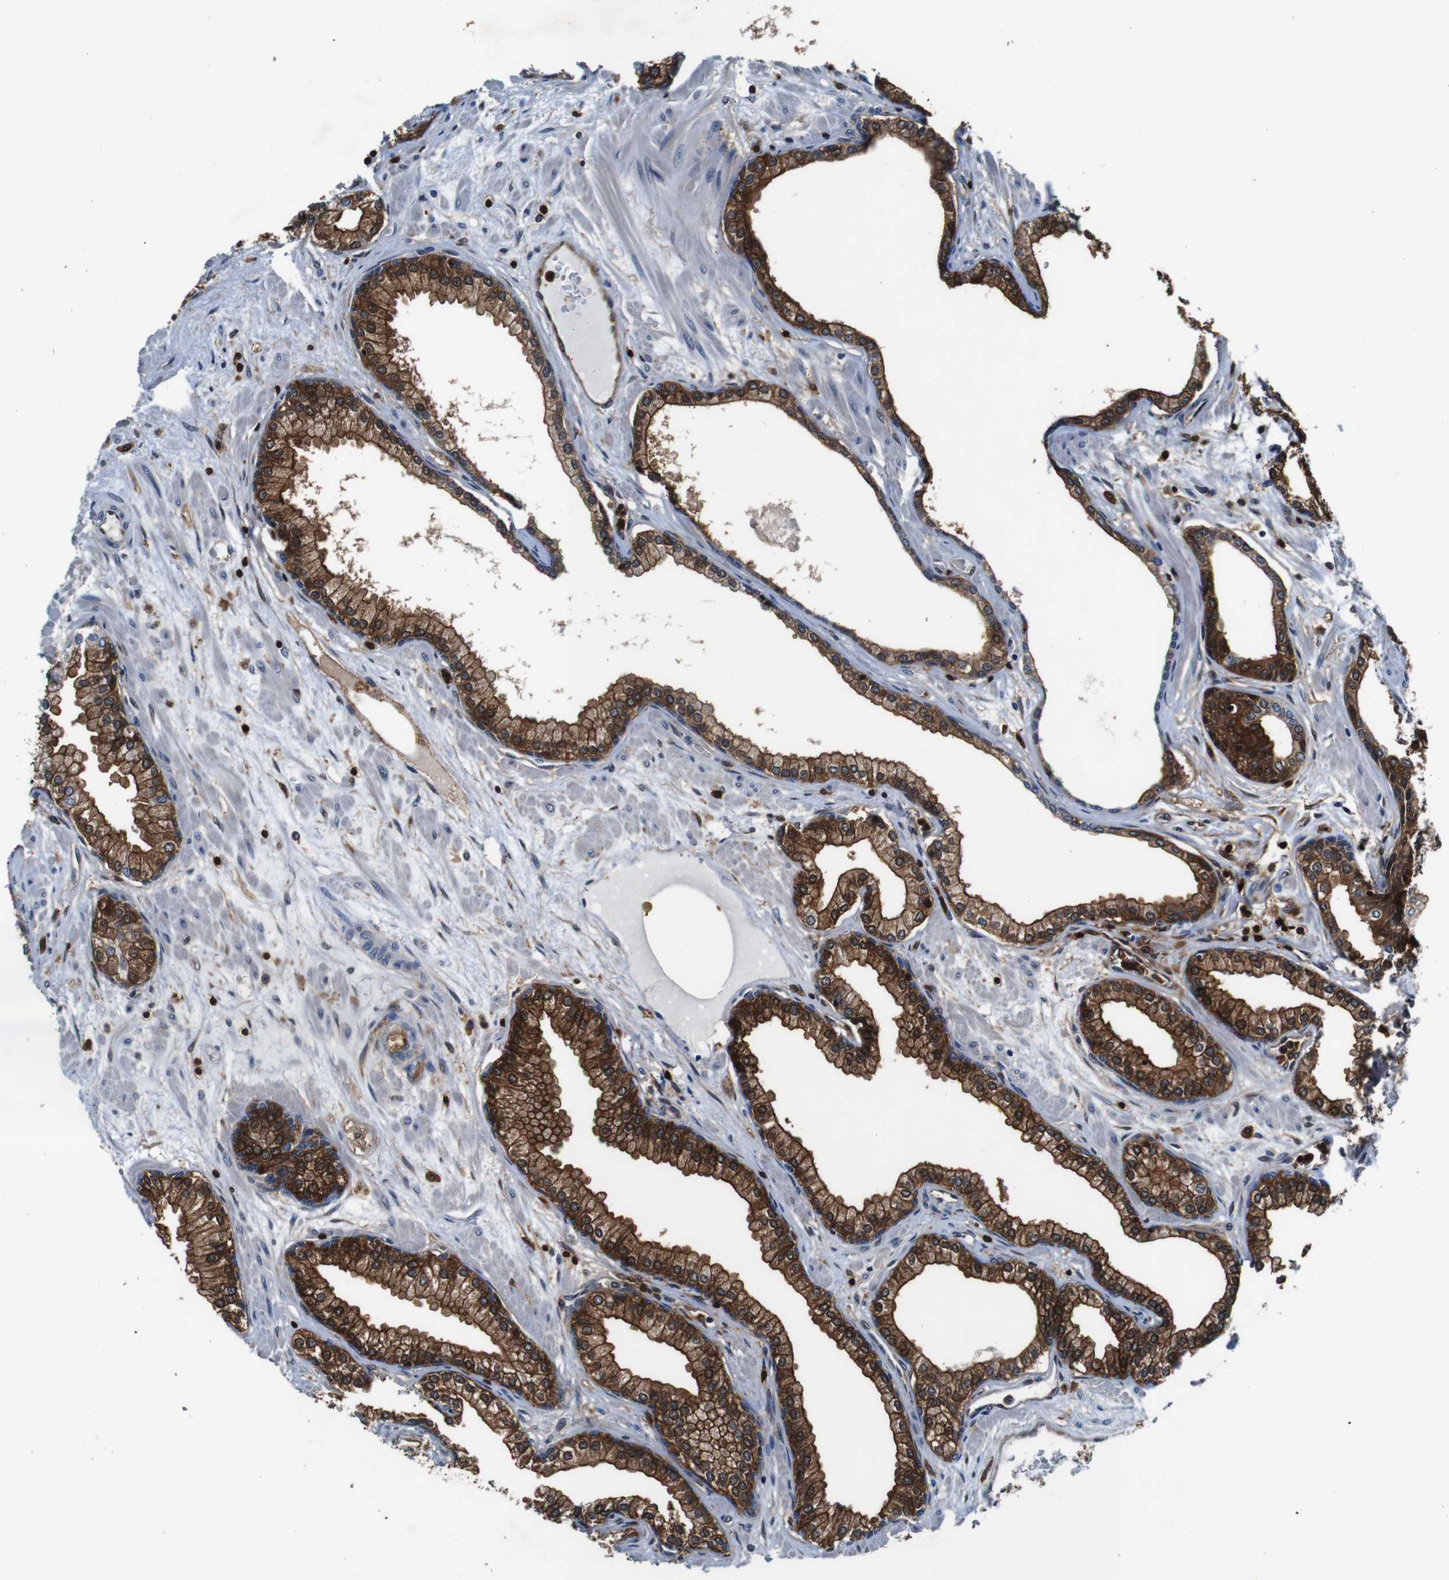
{"staining": {"intensity": "strong", "quantity": ">75%", "location": "cytoplasmic/membranous,nuclear"}, "tissue": "prostate", "cell_type": "Glandular cells", "image_type": "normal", "snomed": [{"axis": "morphology", "description": "Normal tissue, NOS"}, {"axis": "morphology", "description": "Urothelial carcinoma, Low grade"}, {"axis": "topography", "description": "Urinary bladder"}, {"axis": "topography", "description": "Prostate"}], "caption": "Immunohistochemistry (IHC) of unremarkable human prostate reveals high levels of strong cytoplasmic/membranous,nuclear expression in about >75% of glandular cells.", "gene": "ANXA1", "patient": {"sex": "male", "age": 60}}